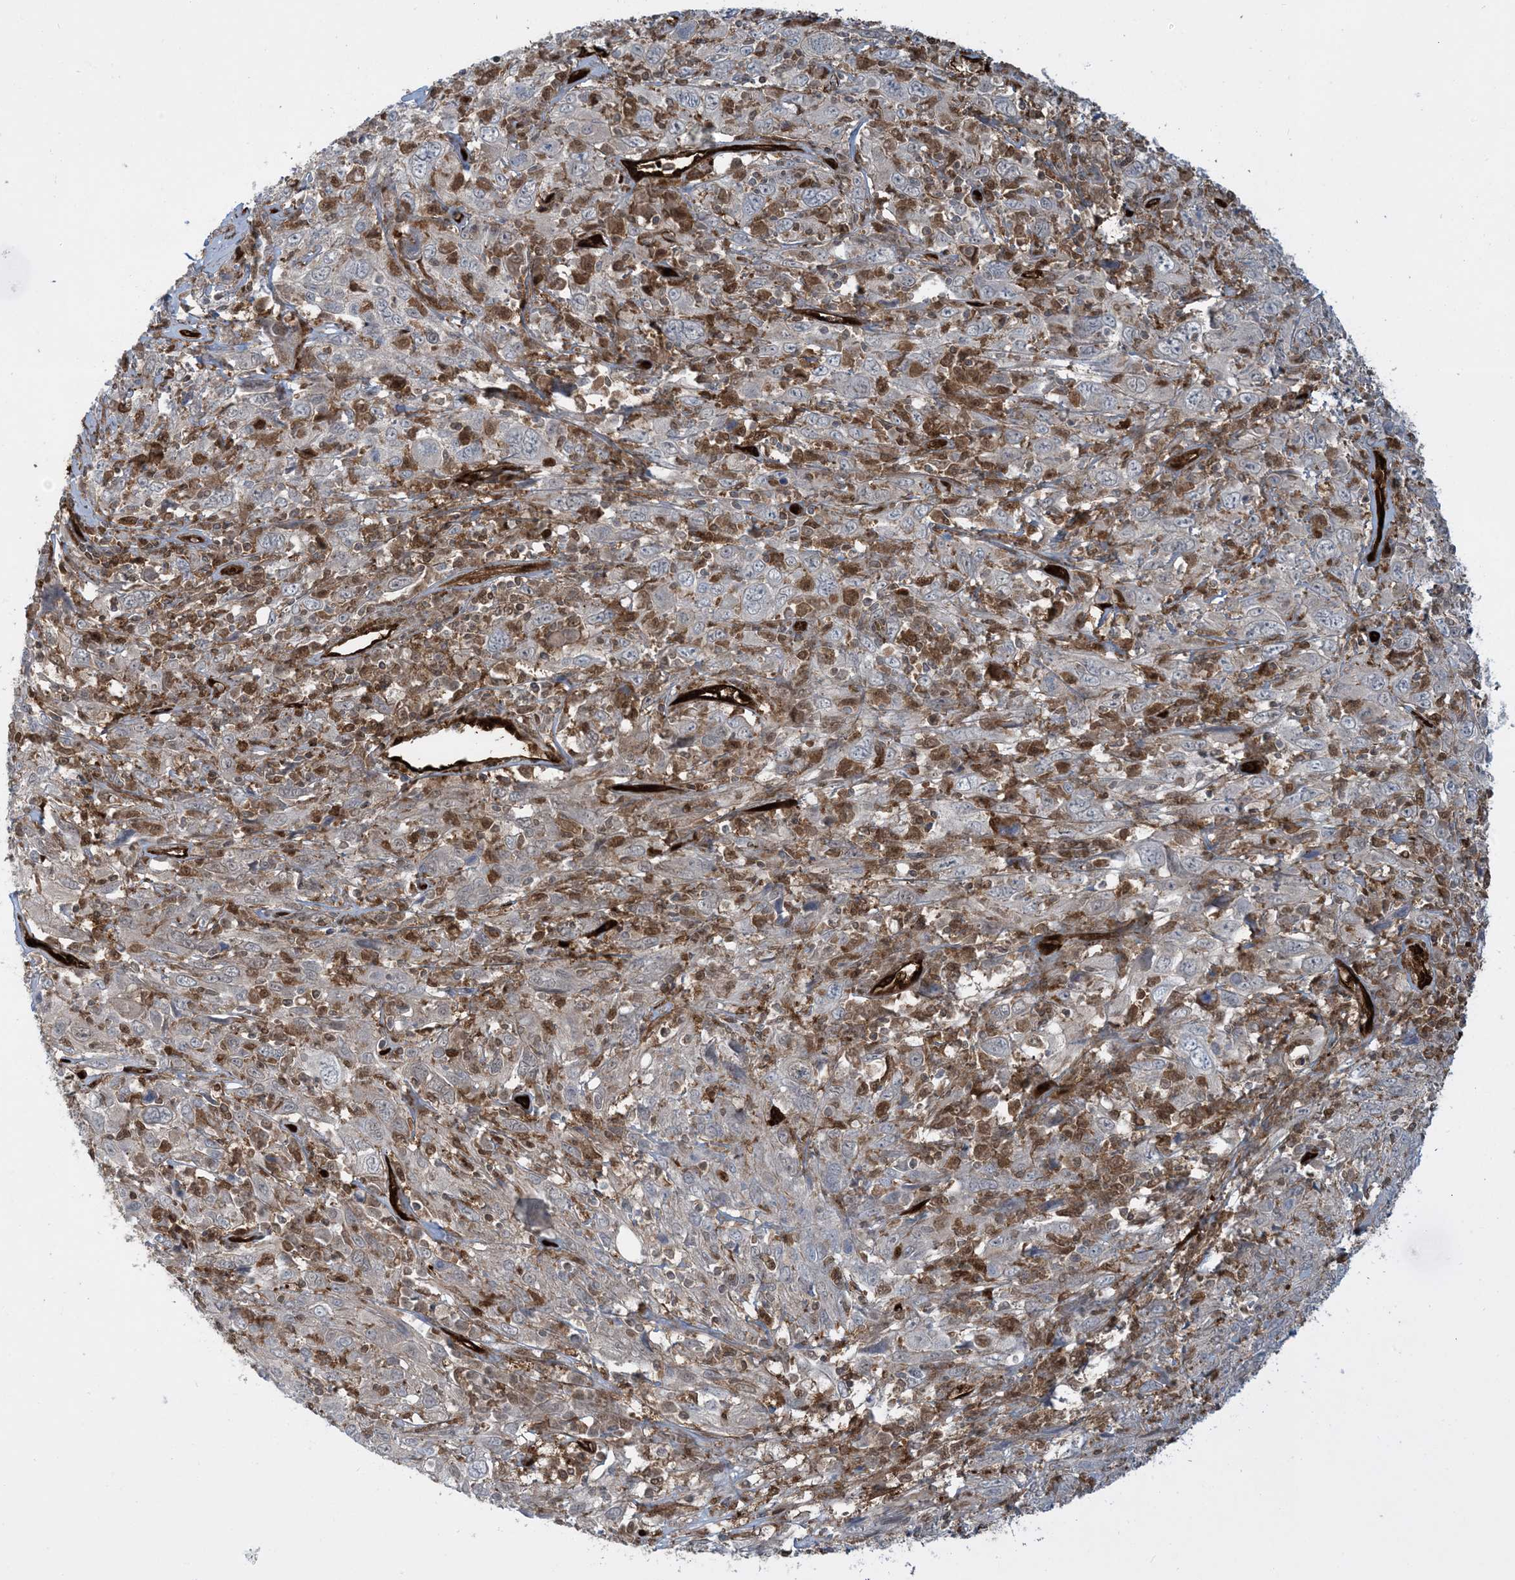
{"staining": {"intensity": "negative", "quantity": "none", "location": "none"}, "tissue": "cervical cancer", "cell_type": "Tumor cells", "image_type": "cancer", "snomed": [{"axis": "morphology", "description": "Squamous cell carcinoma, NOS"}, {"axis": "topography", "description": "Cervix"}], "caption": "High power microscopy photomicrograph of an immunohistochemistry micrograph of cervical cancer (squamous cell carcinoma), revealing no significant positivity in tumor cells.", "gene": "PPM1F", "patient": {"sex": "female", "age": 46}}